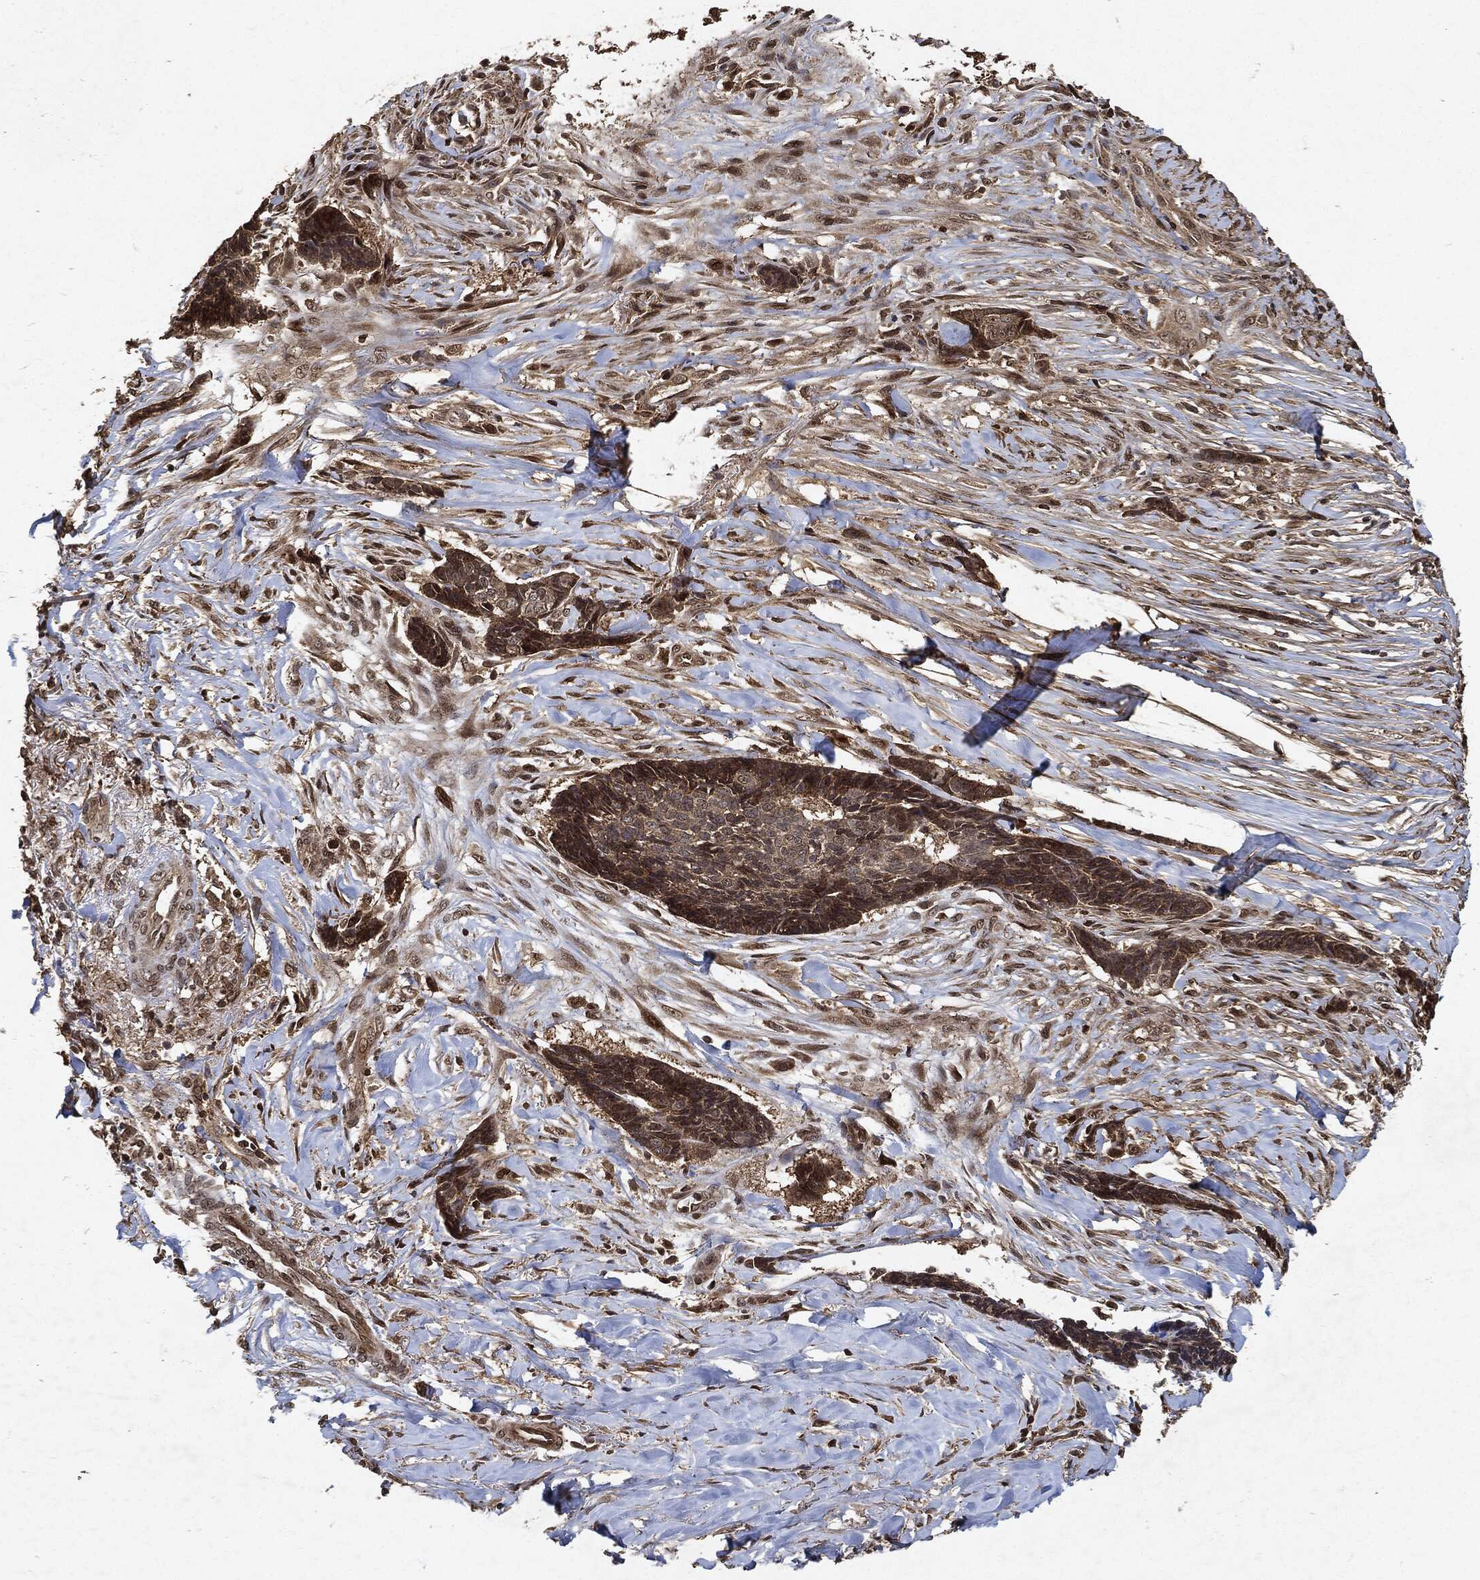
{"staining": {"intensity": "moderate", "quantity": ">75%", "location": "cytoplasmic/membranous"}, "tissue": "skin cancer", "cell_type": "Tumor cells", "image_type": "cancer", "snomed": [{"axis": "morphology", "description": "Basal cell carcinoma"}, {"axis": "topography", "description": "Skin"}], "caption": "Moderate cytoplasmic/membranous staining for a protein is appreciated in about >75% of tumor cells of skin cancer using immunohistochemistry.", "gene": "ZNF226", "patient": {"sex": "male", "age": 86}}